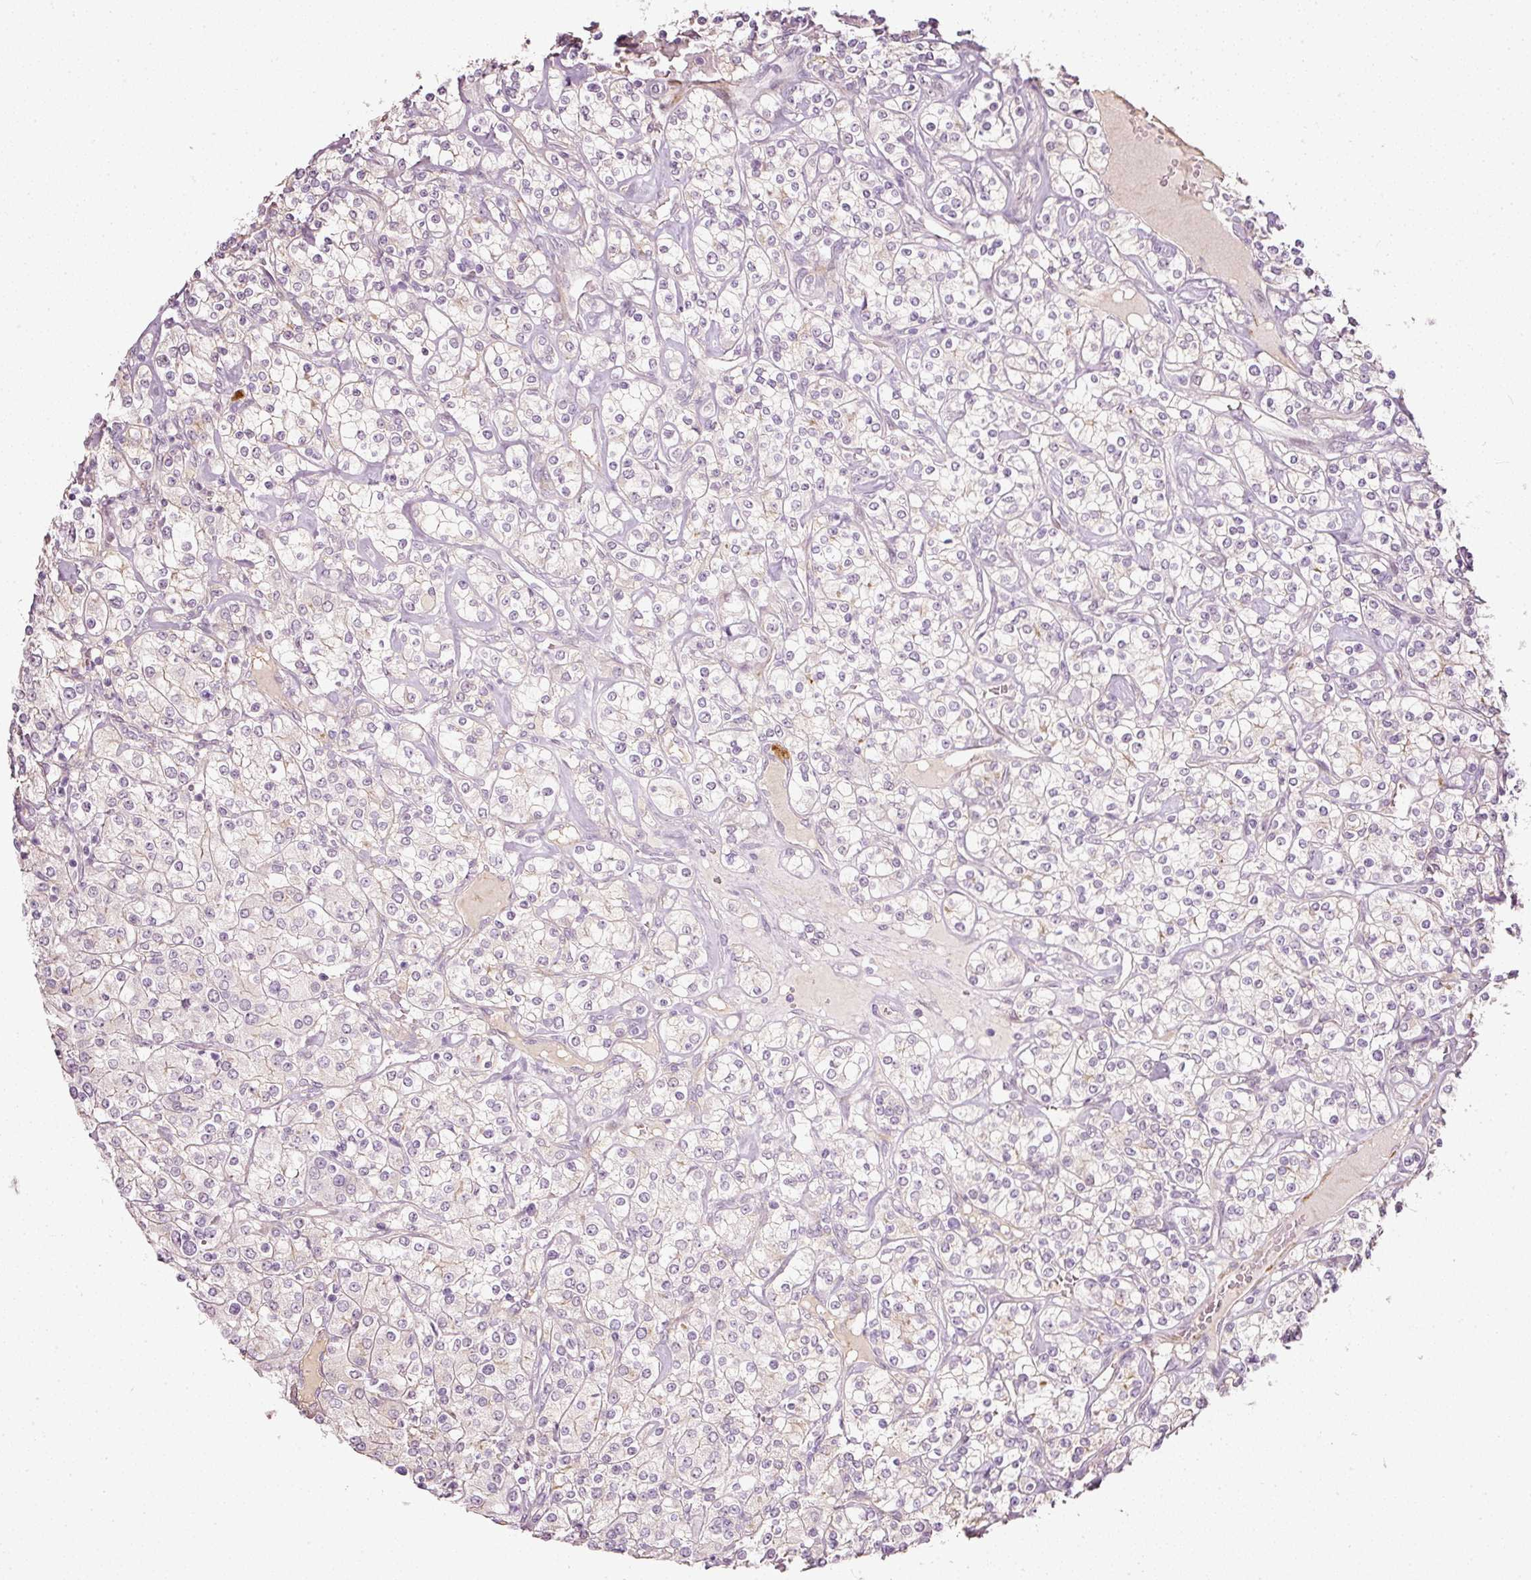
{"staining": {"intensity": "negative", "quantity": "none", "location": "none"}, "tissue": "renal cancer", "cell_type": "Tumor cells", "image_type": "cancer", "snomed": [{"axis": "morphology", "description": "Adenocarcinoma, NOS"}, {"axis": "topography", "description": "Kidney"}], "caption": "Histopathology image shows no protein positivity in tumor cells of adenocarcinoma (renal) tissue. The staining is performed using DAB (3,3'-diaminobenzidine) brown chromogen with nuclei counter-stained in using hematoxylin.", "gene": "TOGARAM1", "patient": {"sex": "male", "age": 77}}